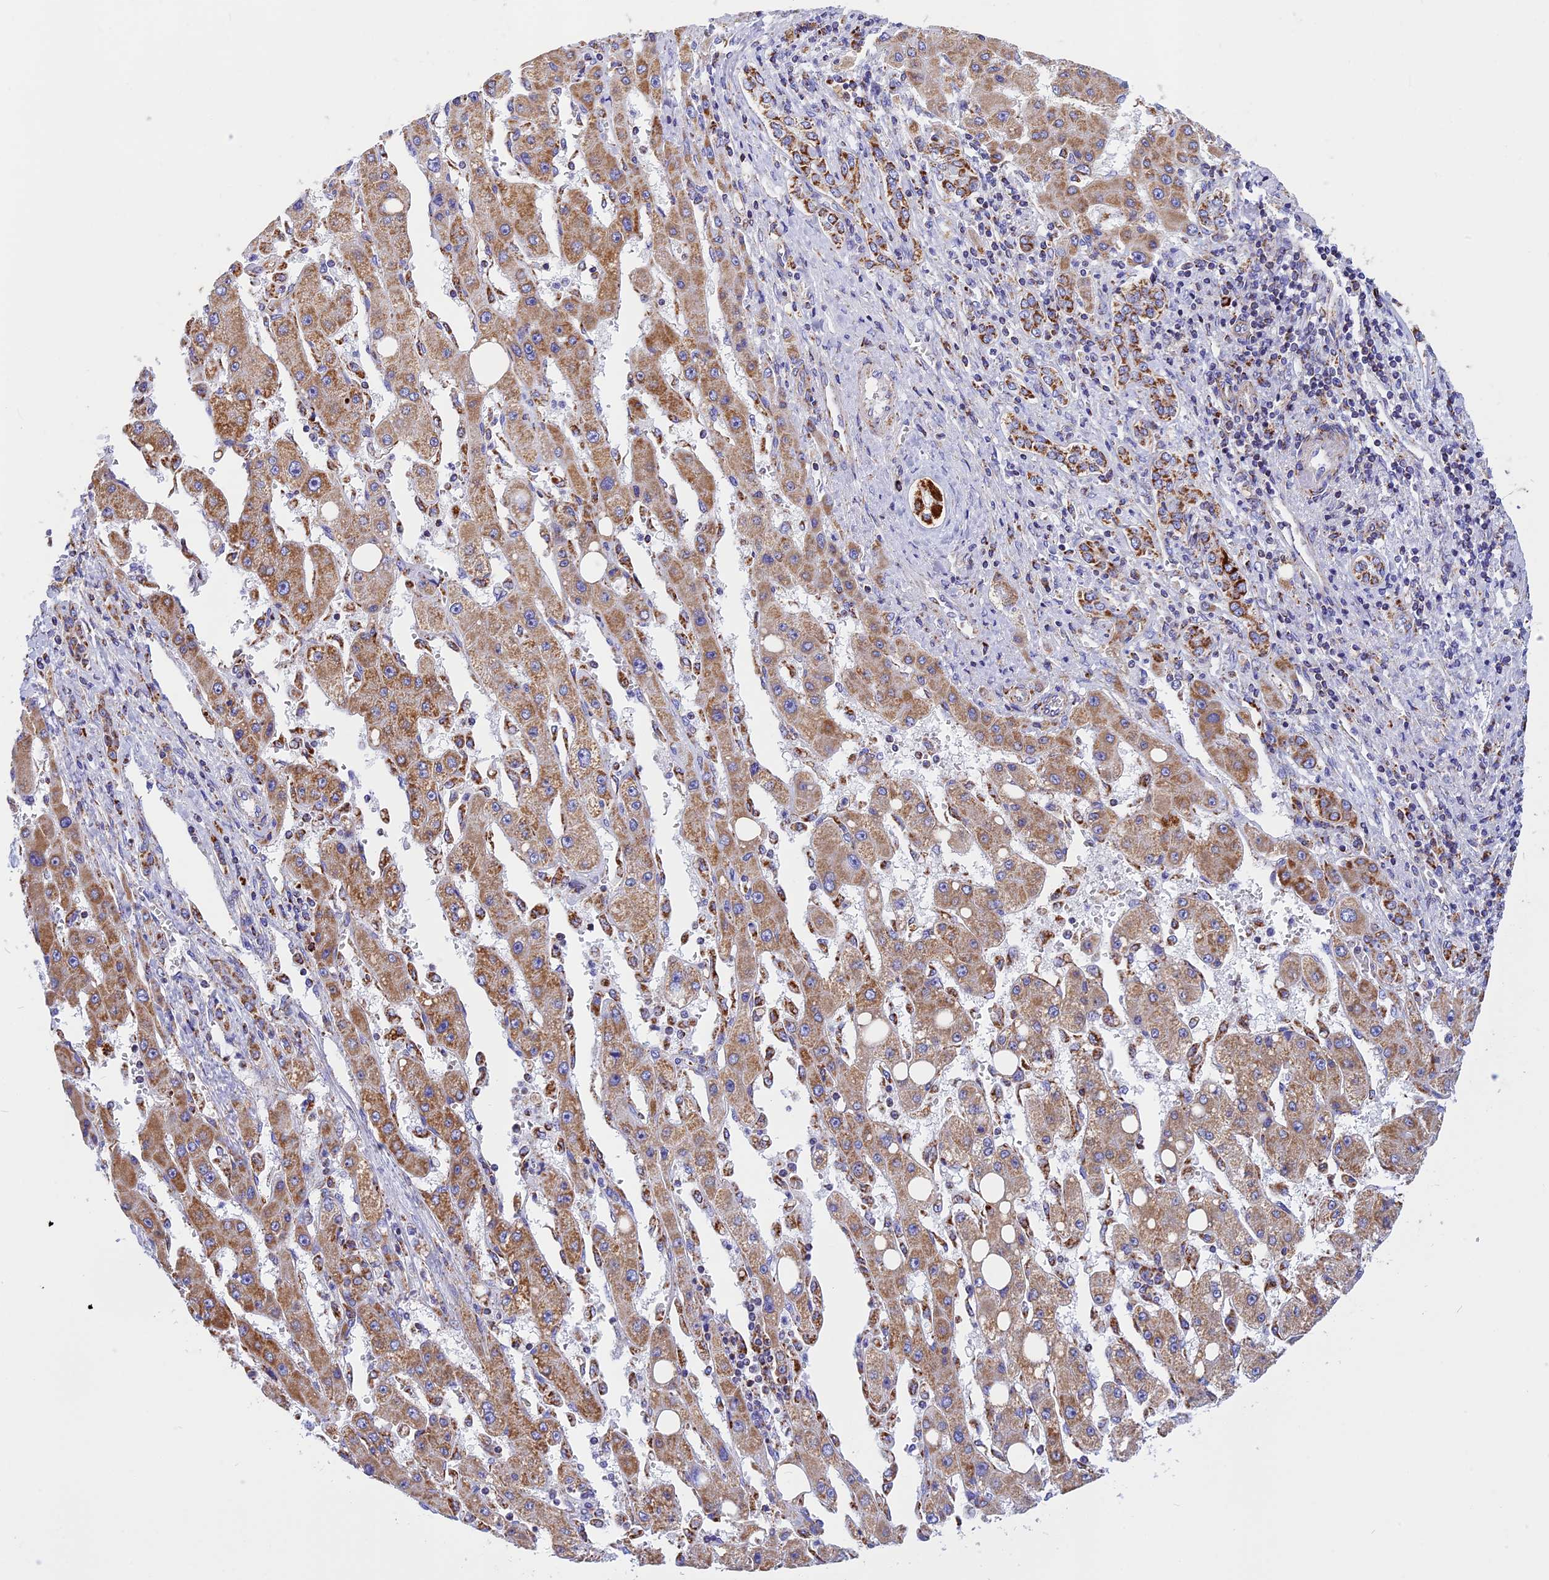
{"staining": {"intensity": "moderate", "quantity": ">75%", "location": "cytoplasmic/membranous"}, "tissue": "liver cancer", "cell_type": "Tumor cells", "image_type": "cancer", "snomed": [{"axis": "morphology", "description": "Carcinoma, Hepatocellular, NOS"}, {"axis": "topography", "description": "Liver"}], "caption": "Immunohistochemistry (IHC) micrograph of human hepatocellular carcinoma (liver) stained for a protein (brown), which displays medium levels of moderate cytoplasmic/membranous positivity in approximately >75% of tumor cells.", "gene": "VDAC2", "patient": {"sex": "female", "age": 73}}